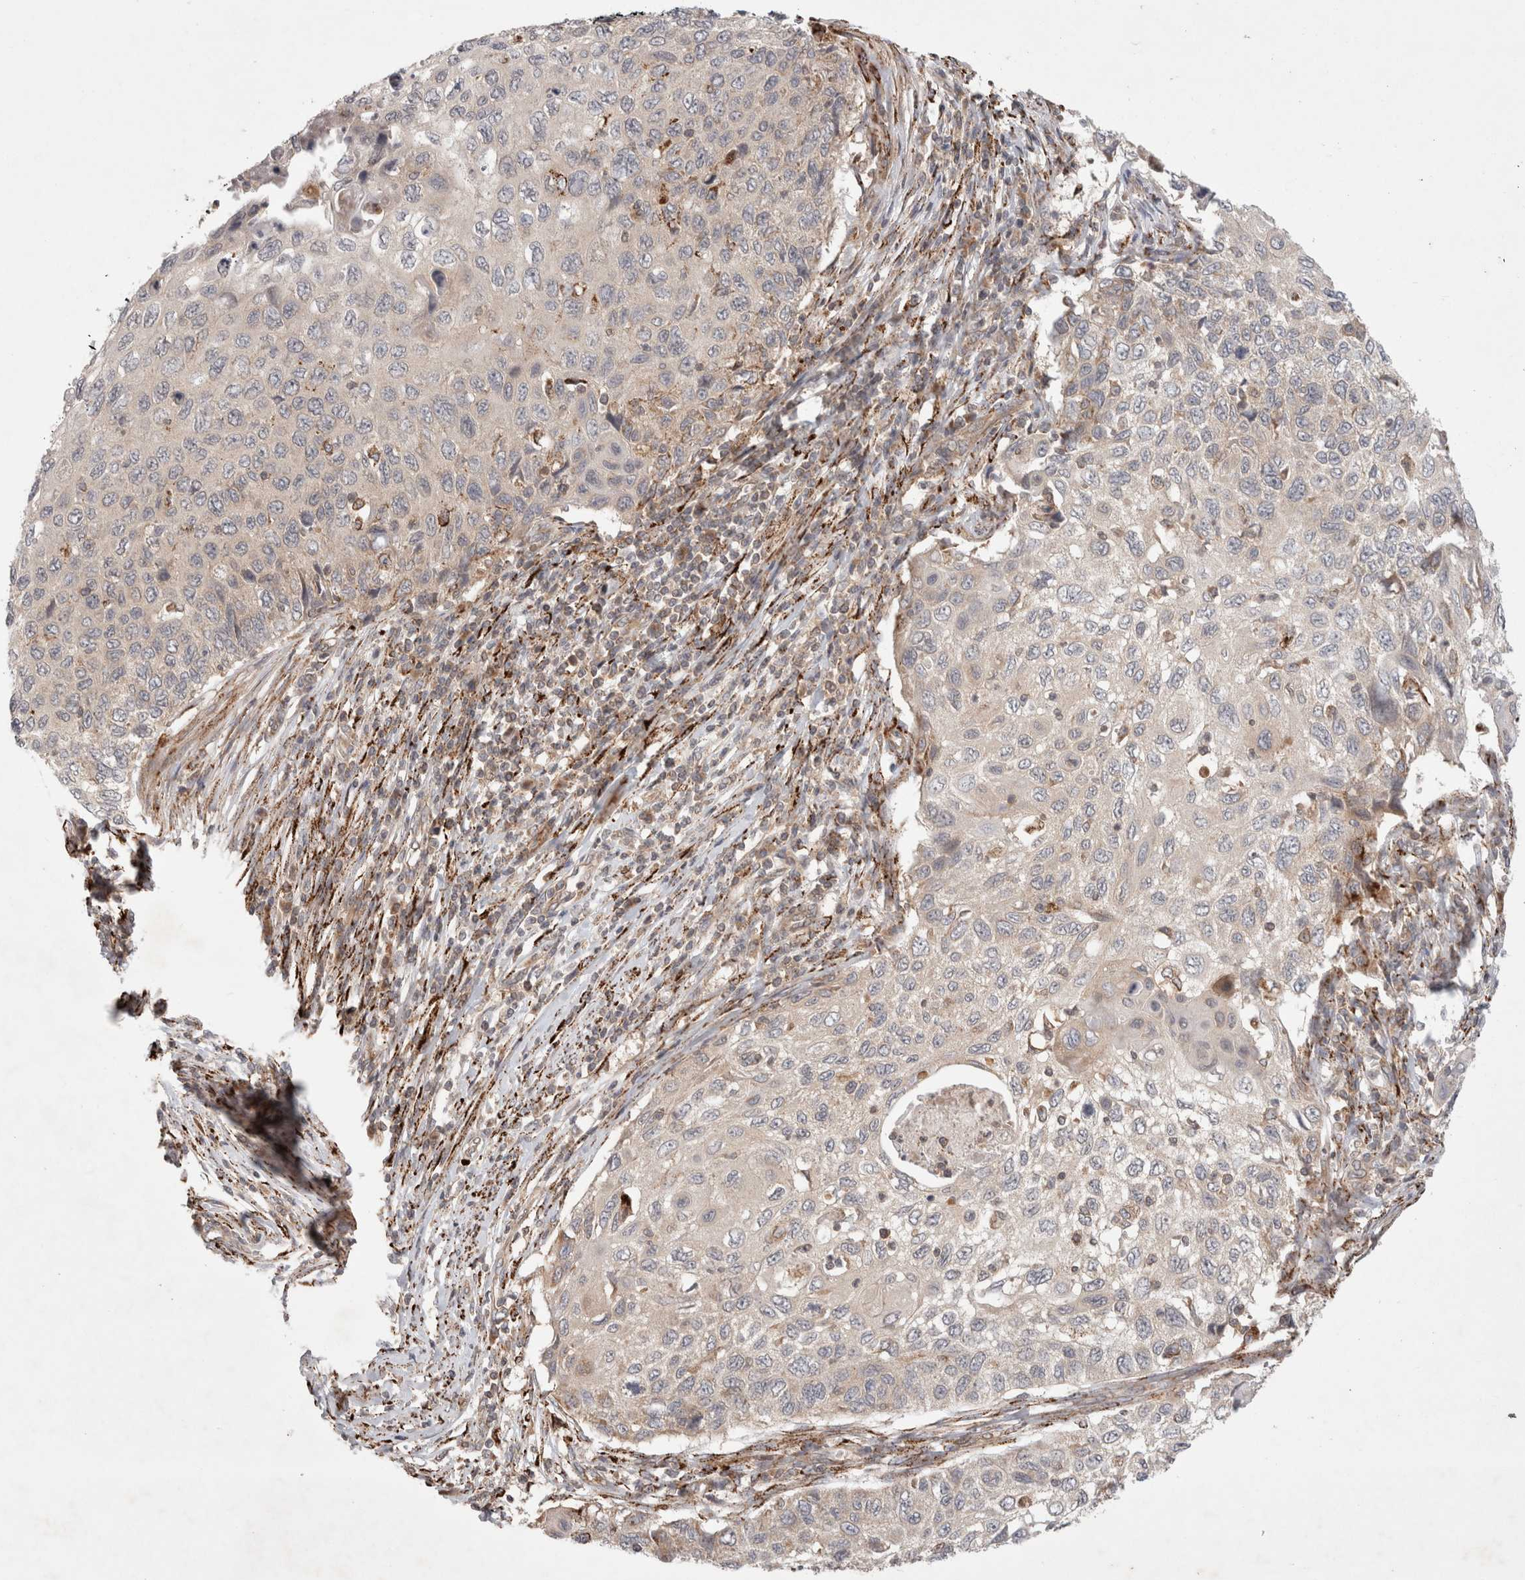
{"staining": {"intensity": "negative", "quantity": "none", "location": "none"}, "tissue": "cervical cancer", "cell_type": "Tumor cells", "image_type": "cancer", "snomed": [{"axis": "morphology", "description": "Squamous cell carcinoma, NOS"}, {"axis": "topography", "description": "Cervix"}], "caption": "High magnification brightfield microscopy of cervical squamous cell carcinoma stained with DAB (3,3'-diaminobenzidine) (brown) and counterstained with hematoxylin (blue): tumor cells show no significant staining.", "gene": "HROB", "patient": {"sex": "female", "age": 70}}